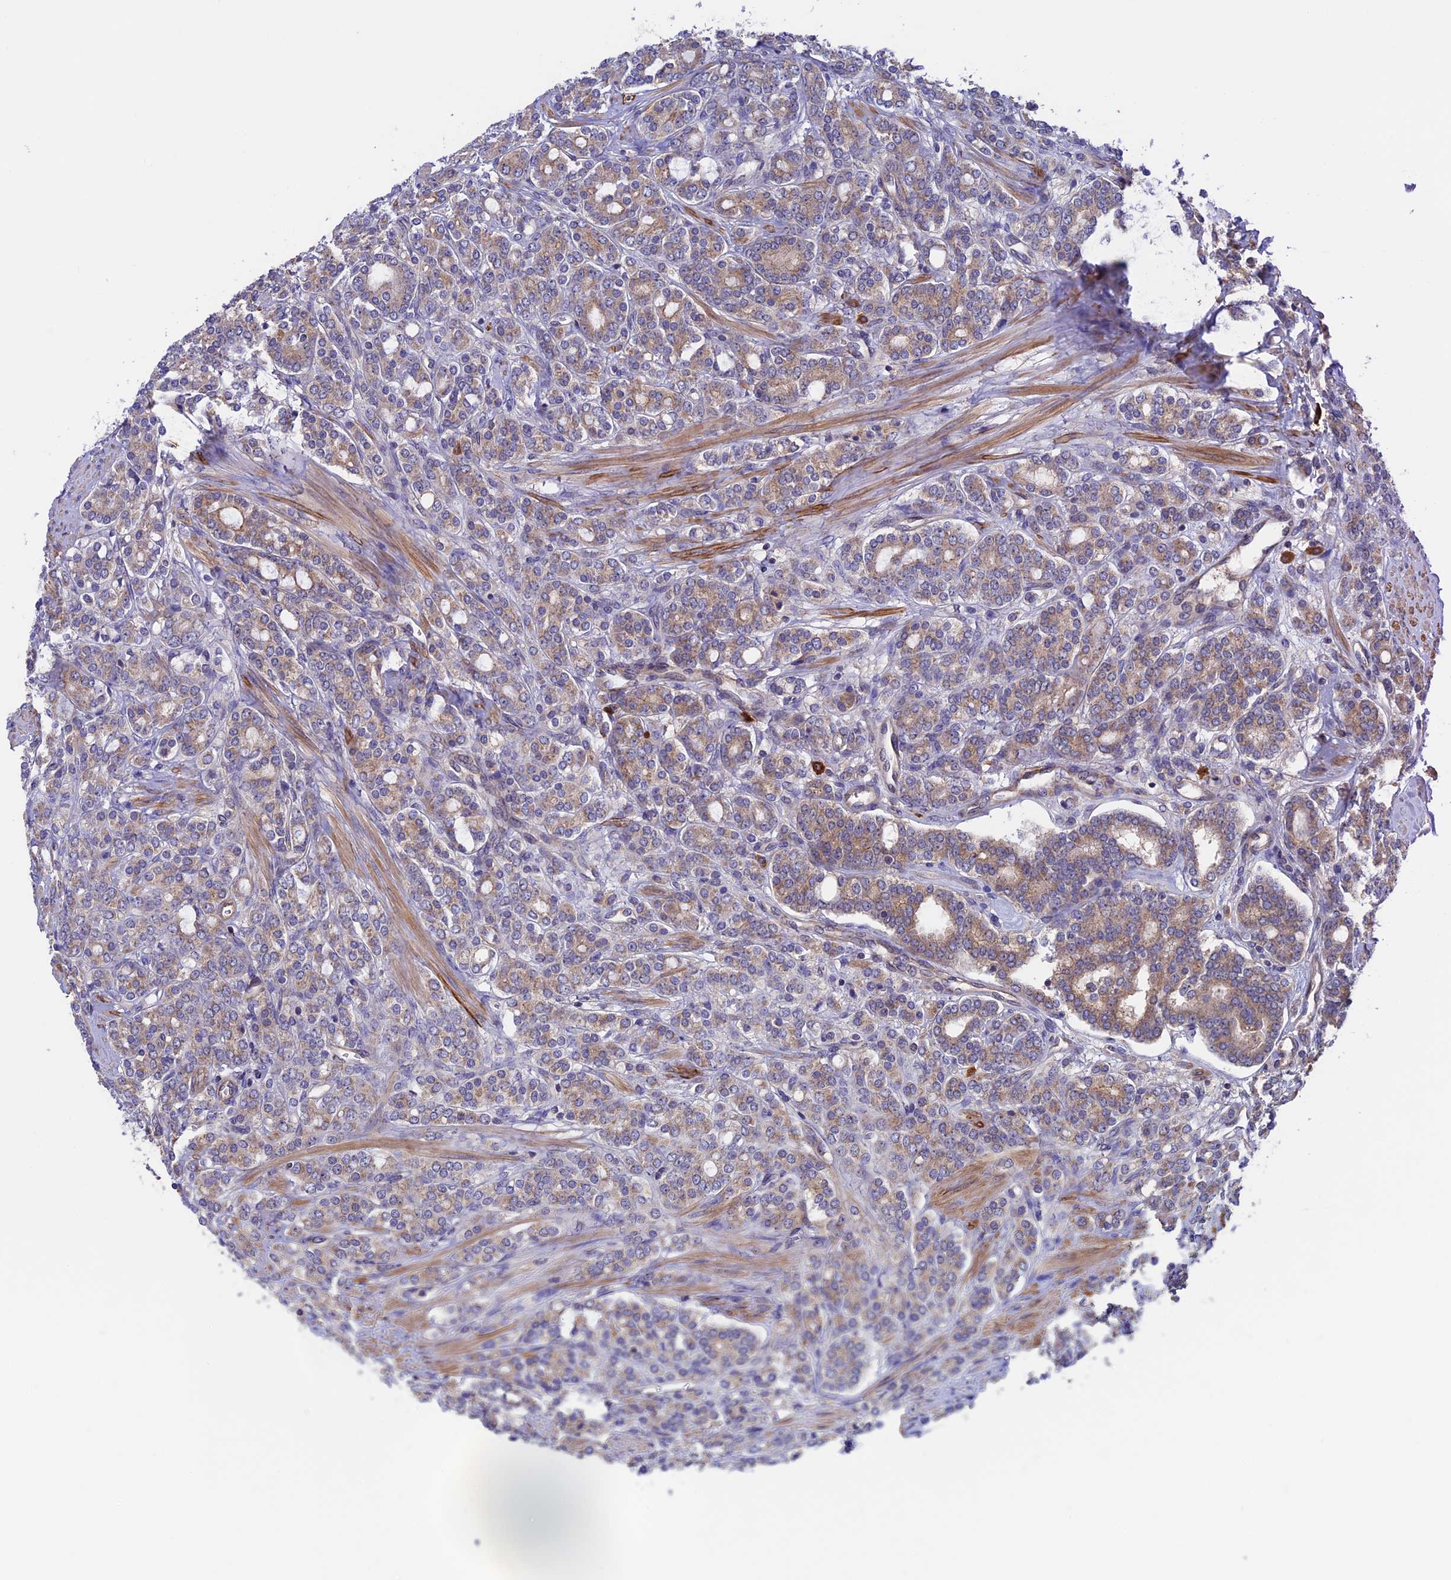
{"staining": {"intensity": "weak", "quantity": ">75%", "location": "cytoplasmic/membranous"}, "tissue": "prostate cancer", "cell_type": "Tumor cells", "image_type": "cancer", "snomed": [{"axis": "morphology", "description": "Adenocarcinoma, High grade"}, {"axis": "topography", "description": "Prostate"}], "caption": "An image of prostate cancer (high-grade adenocarcinoma) stained for a protein shows weak cytoplasmic/membranous brown staining in tumor cells.", "gene": "SLC9A5", "patient": {"sex": "male", "age": 62}}